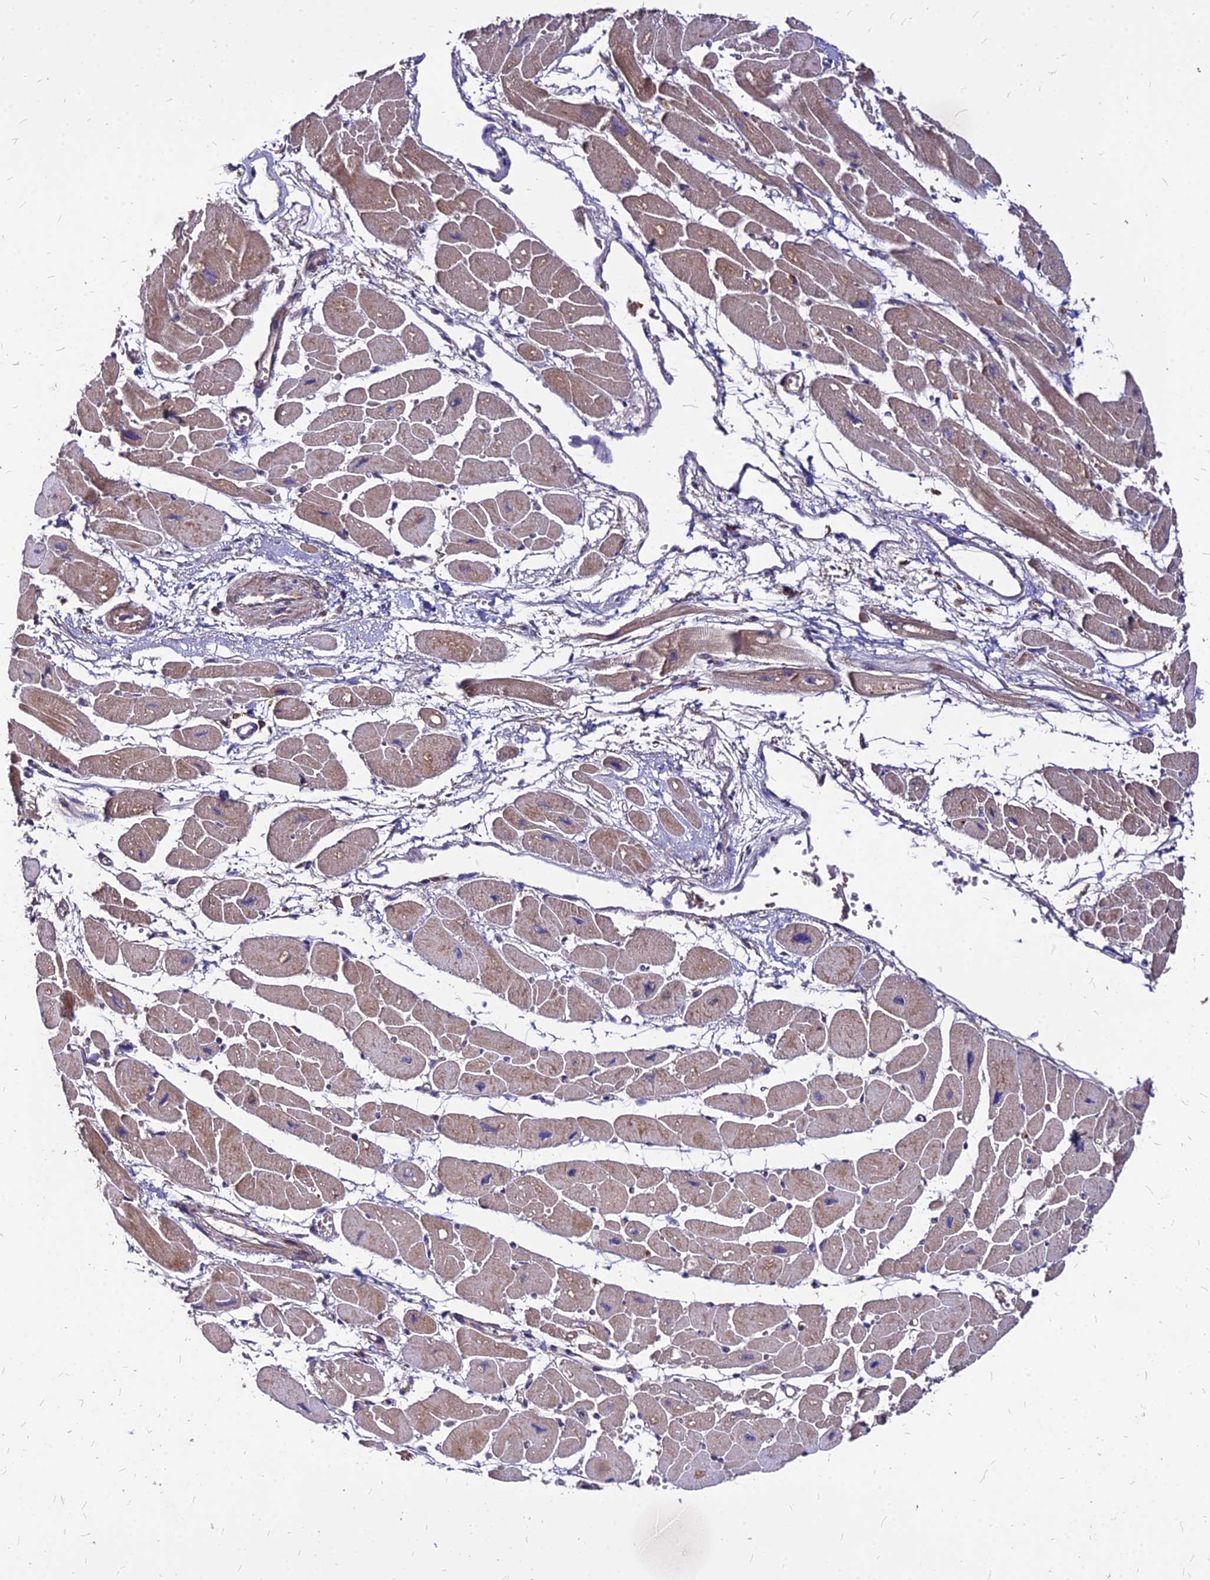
{"staining": {"intensity": "weak", "quantity": ">75%", "location": "cytoplasmic/membranous"}, "tissue": "heart muscle", "cell_type": "Cardiomyocytes", "image_type": "normal", "snomed": [{"axis": "morphology", "description": "Normal tissue, NOS"}, {"axis": "topography", "description": "Heart"}], "caption": "Heart muscle stained for a protein (brown) demonstrates weak cytoplasmic/membranous positive expression in approximately >75% of cardiomyocytes.", "gene": "APBA3", "patient": {"sex": "female", "age": 54}}